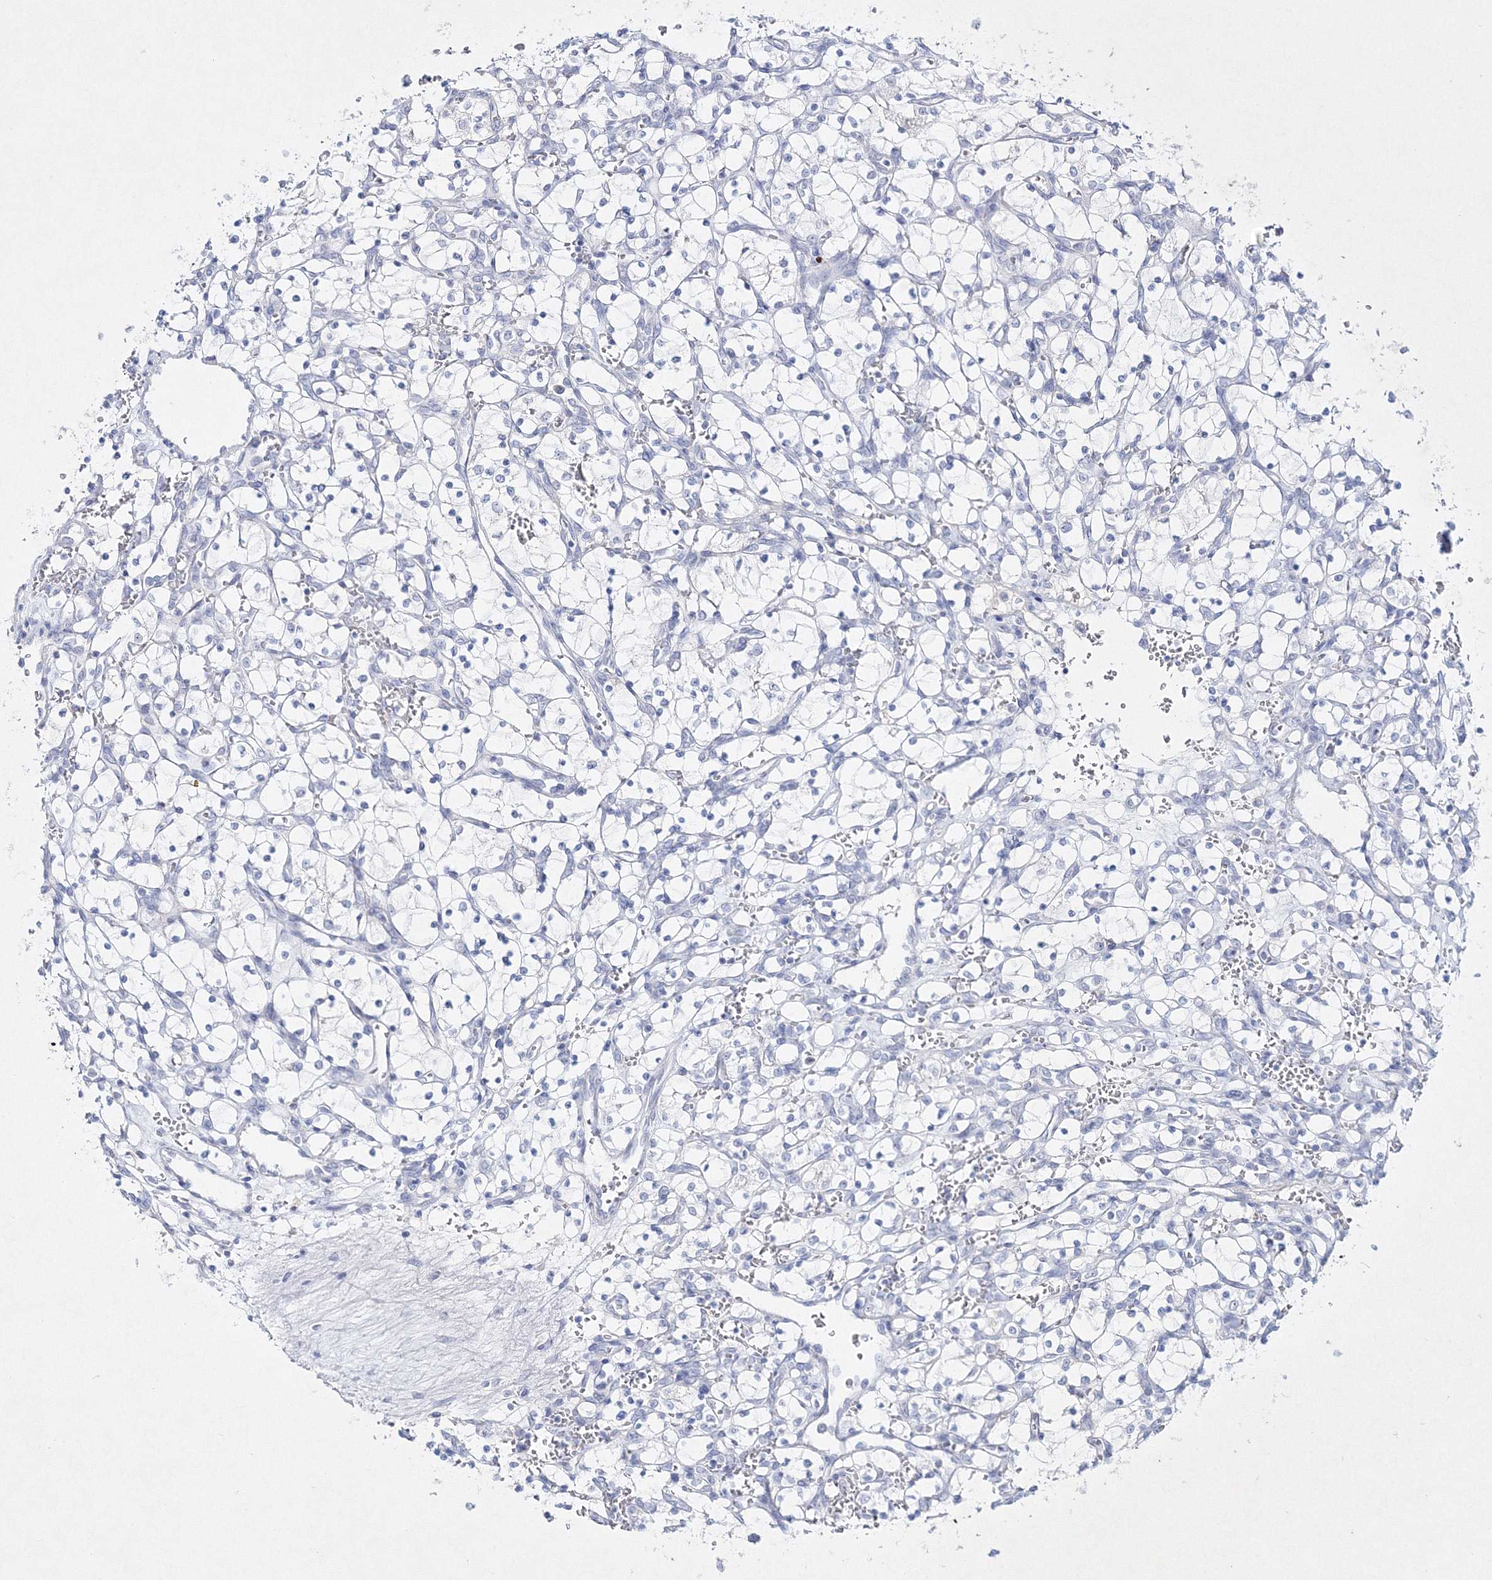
{"staining": {"intensity": "negative", "quantity": "none", "location": "none"}, "tissue": "renal cancer", "cell_type": "Tumor cells", "image_type": "cancer", "snomed": [{"axis": "morphology", "description": "Adenocarcinoma, NOS"}, {"axis": "topography", "description": "Kidney"}], "caption": "DAB (3,3'-diaminobenzidine) immunohistochemical staining of human renal cancer (adenocarcinoma) displays no significant expression in tumor cells. (Immunohistochemistry, brightfield microscopy, high magnification).", "gene": "NEU4", "patient": {"sex": "female", "age": 69}}